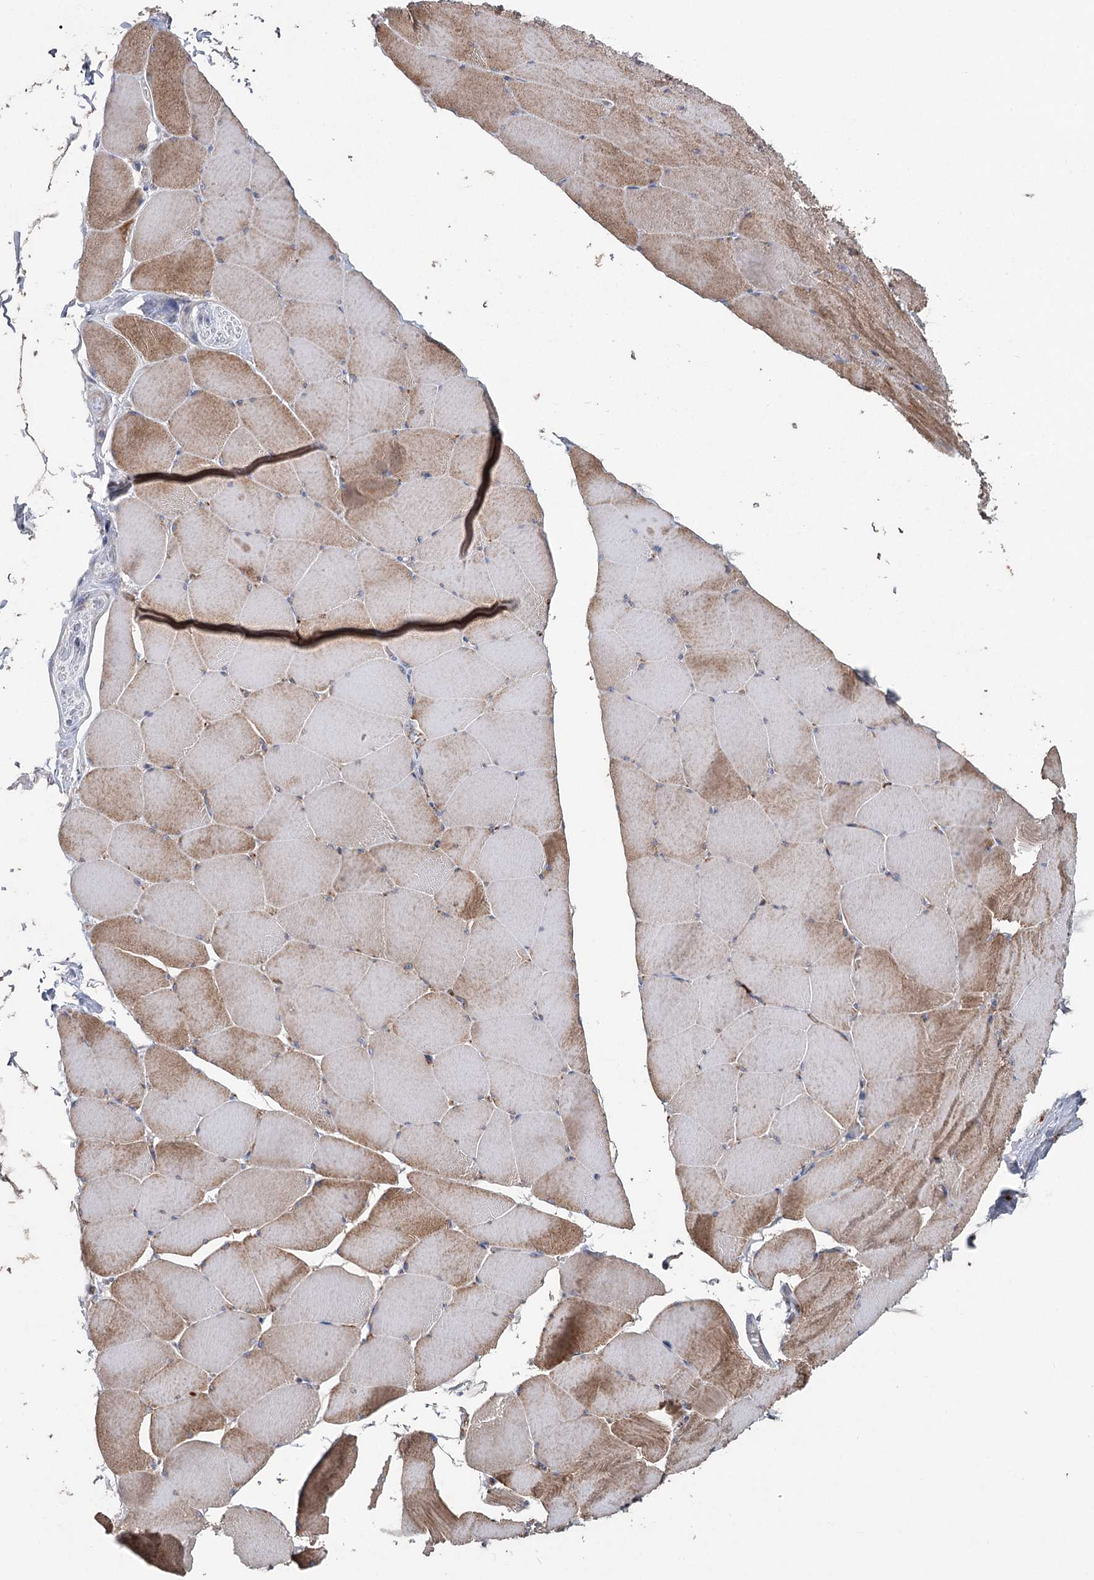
{"staining": {"intensity": "moderate", "quantity": "25%-75%", "location": "cytoplasmic/membranous"}, "tissue": "skeletal muscle", "cell_type": "Myocytes", "image_type": "normal", "snomed": [{"axis": "morphology", "description": "Normal tissue, NOS"}, {"axis": "topography", "description": "Skeletal muscle"}], "caption": "Protein staining displays moderate cytoplasmic/membranous expression in about 25%-75% of myocytes in unremarkable skeletal muscle.", "gene": "MAP3K13", "patient": {"sex": "male", "age": 62}}